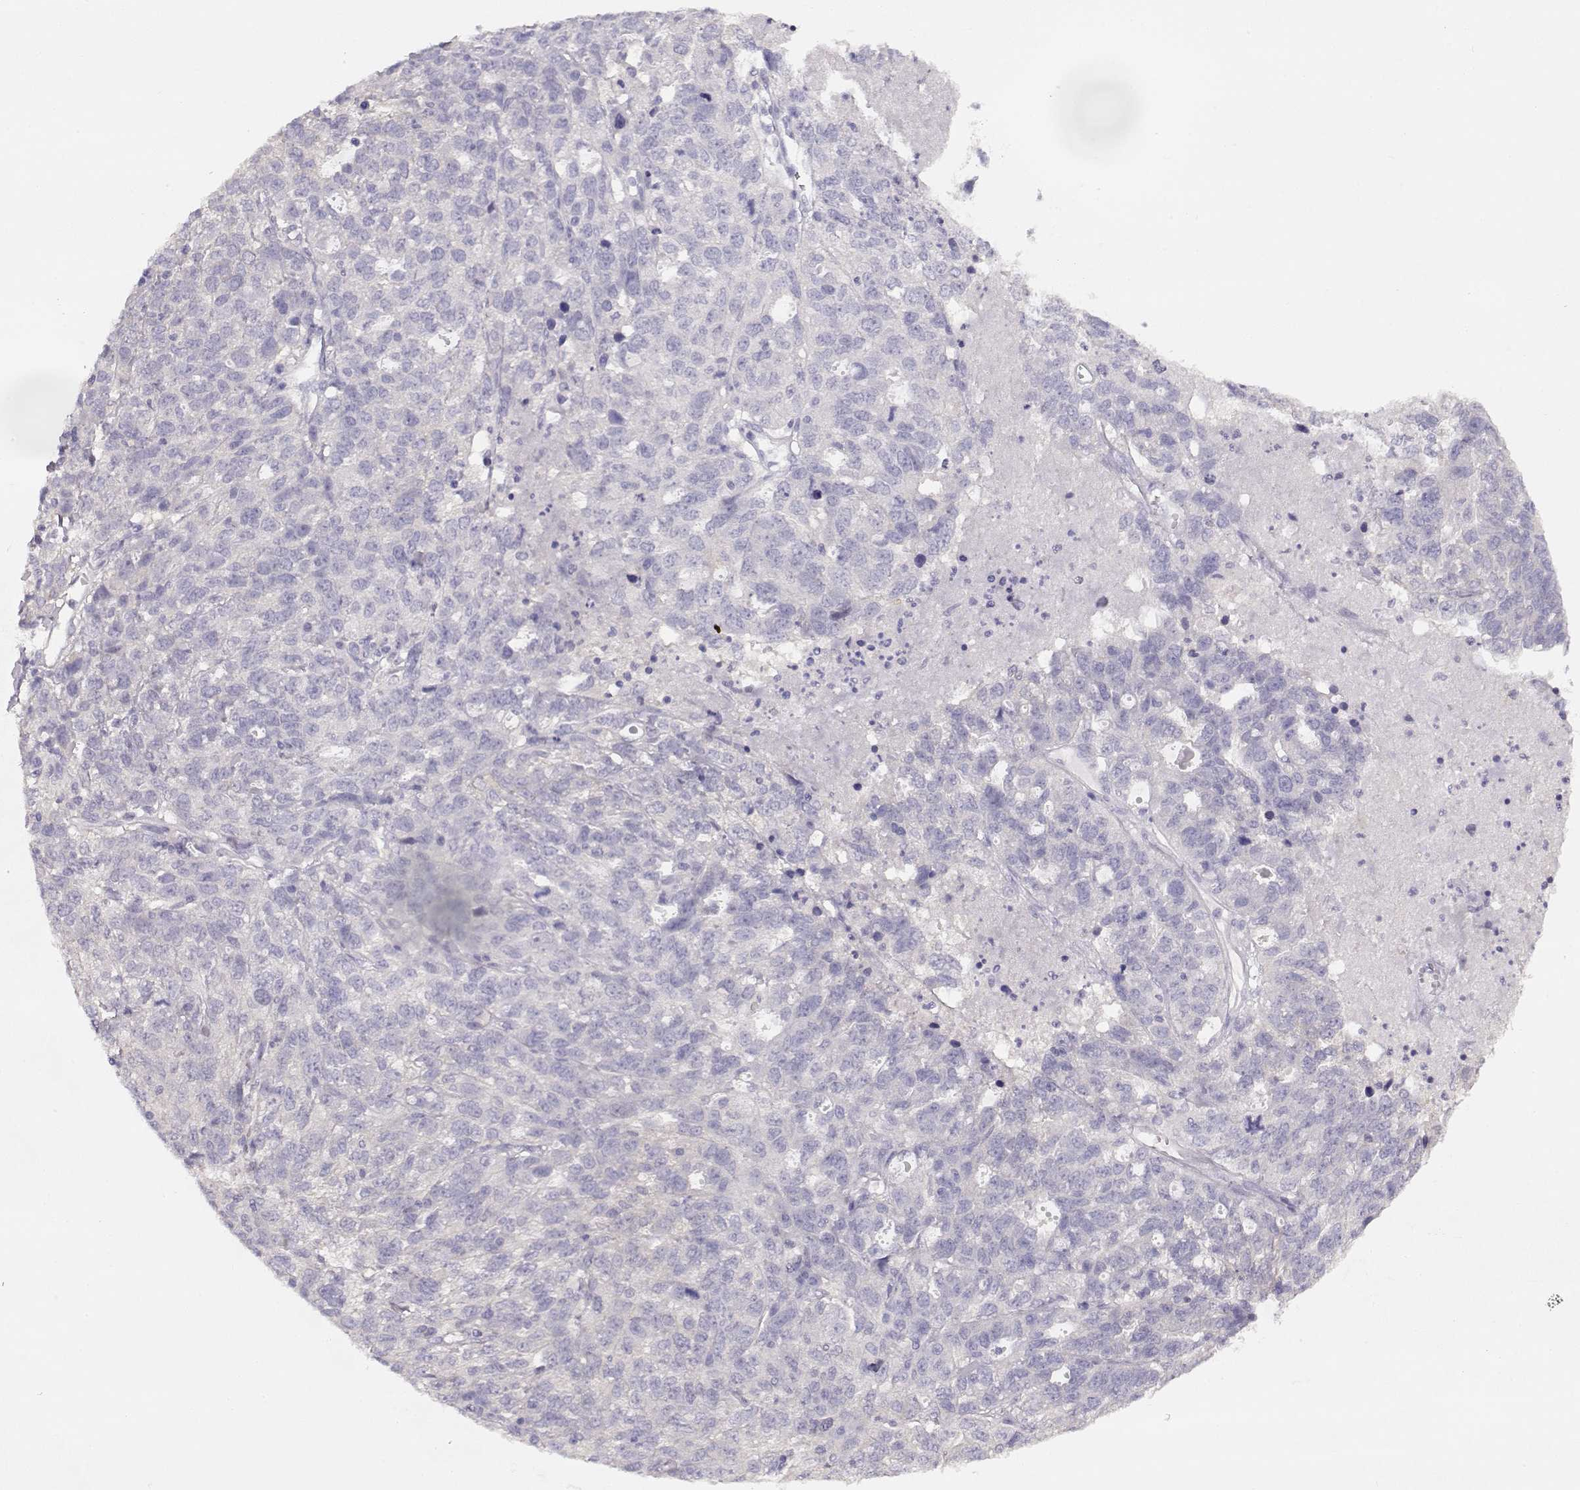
{"staining": {"intensity": "negative", "quantity": "none", "location": "none"}, "tissue": "ovarian cancer", "cell_type": "Tumor cells", "image_type": "cancer", "snomed": [{"axis": "morphology", "description": "Cystadenocarcinoma, serous, NOS"}, {"axis": "topography", "description": "Ovary"}], "caption": "Tumor cells show no significant positivity in ovarian cancer (serous cystadenocarcinoma).", "gene": "NDRG4", "patient": {"sex": "female", "age": 71}}